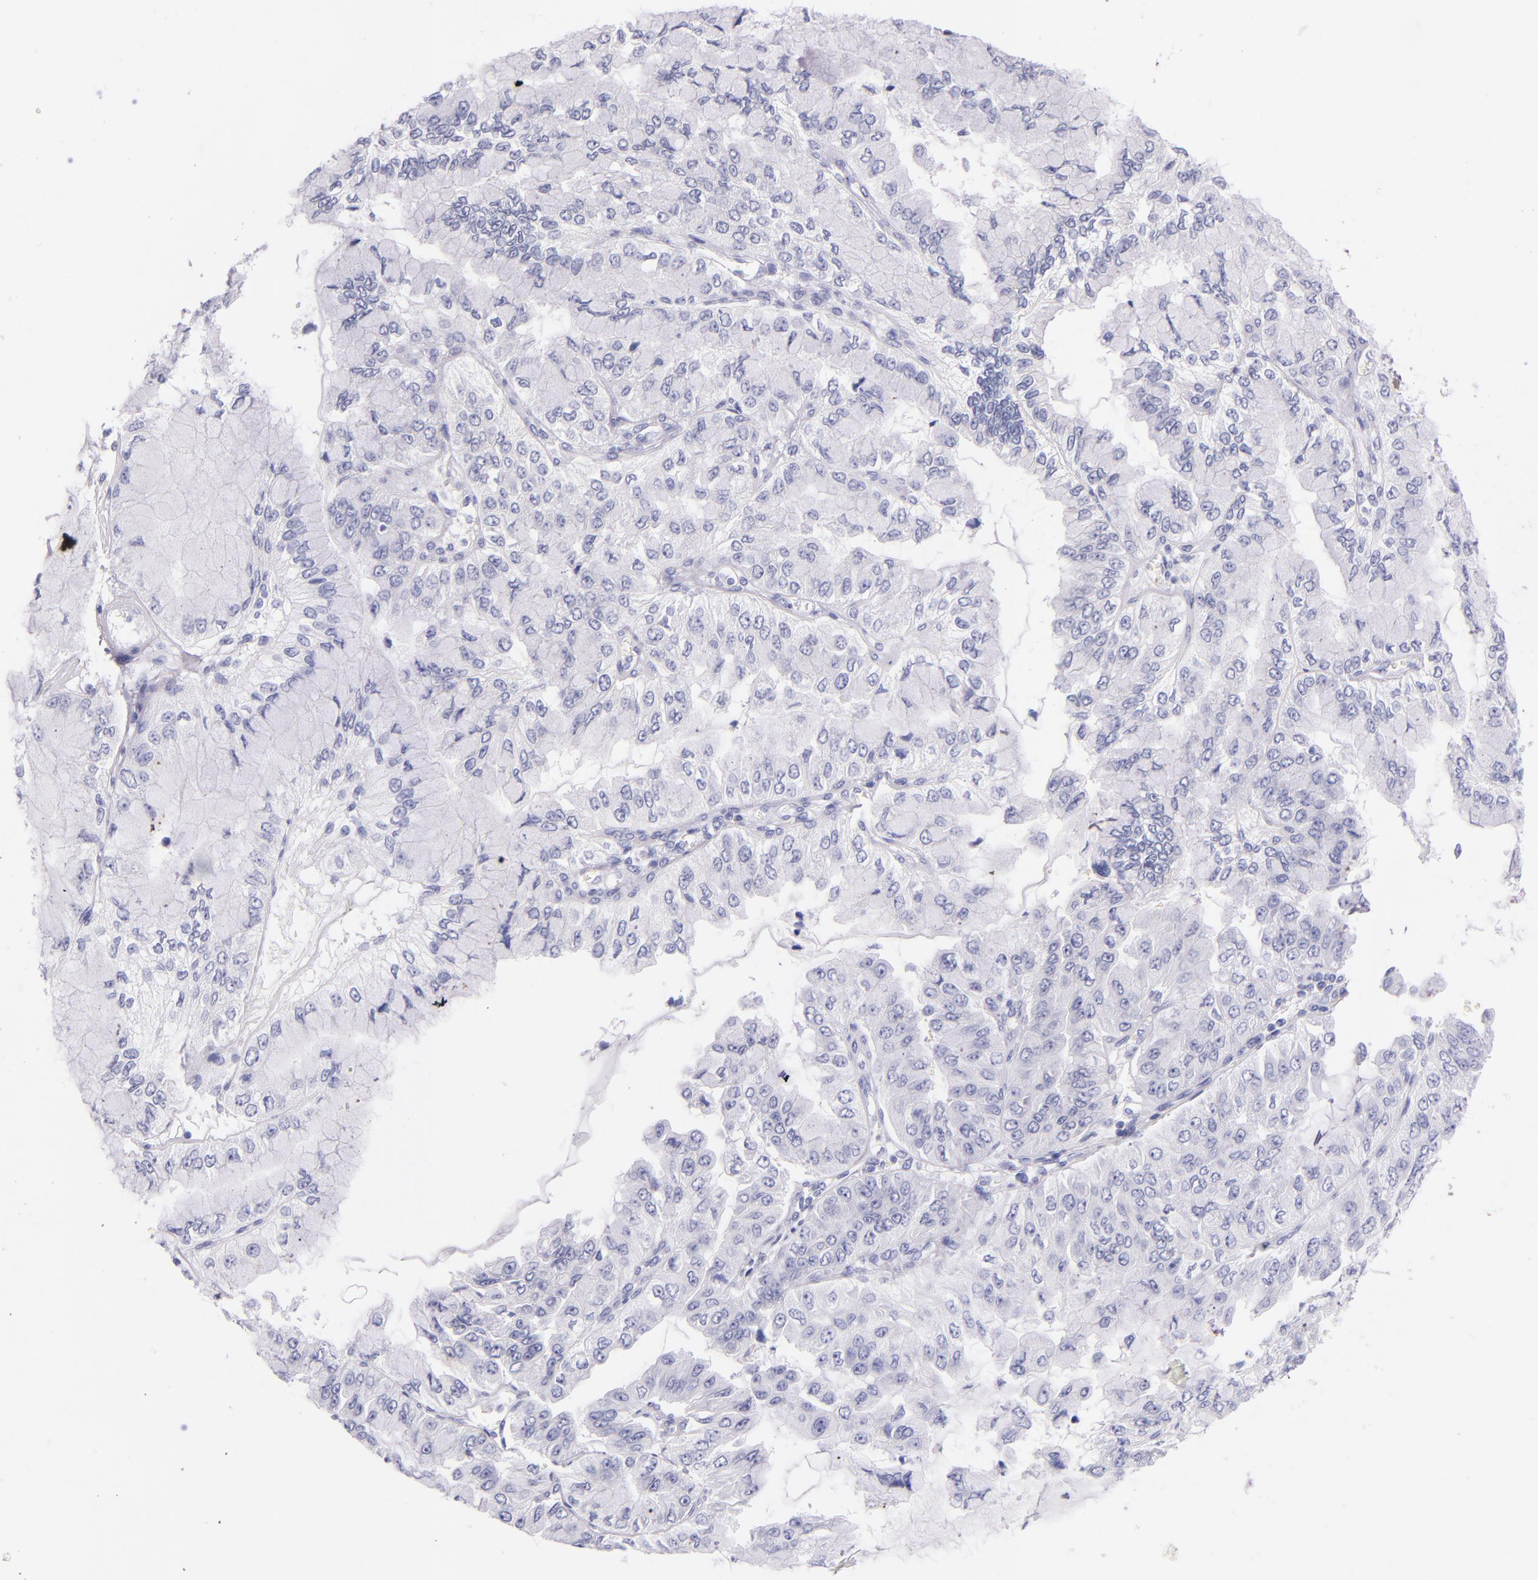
{"staining": {"intensity": "negative", "quantity": "none", "location": "none"}, "tissue": "liver cancer", "cell_type": "Tumor cells", "image_type": "cancer", "snomed": [{"axis": "morphology", "description": "Cholangiocarcinoma"}, {"axis": "topography", "description": "Liver"}], "caption": "An IHC histopathology image of liver cancer is shown. There is no staining in tumor cells of liver cancer.", "gene": "IRF4", "patient": {"sex": "female", "age": 79}}